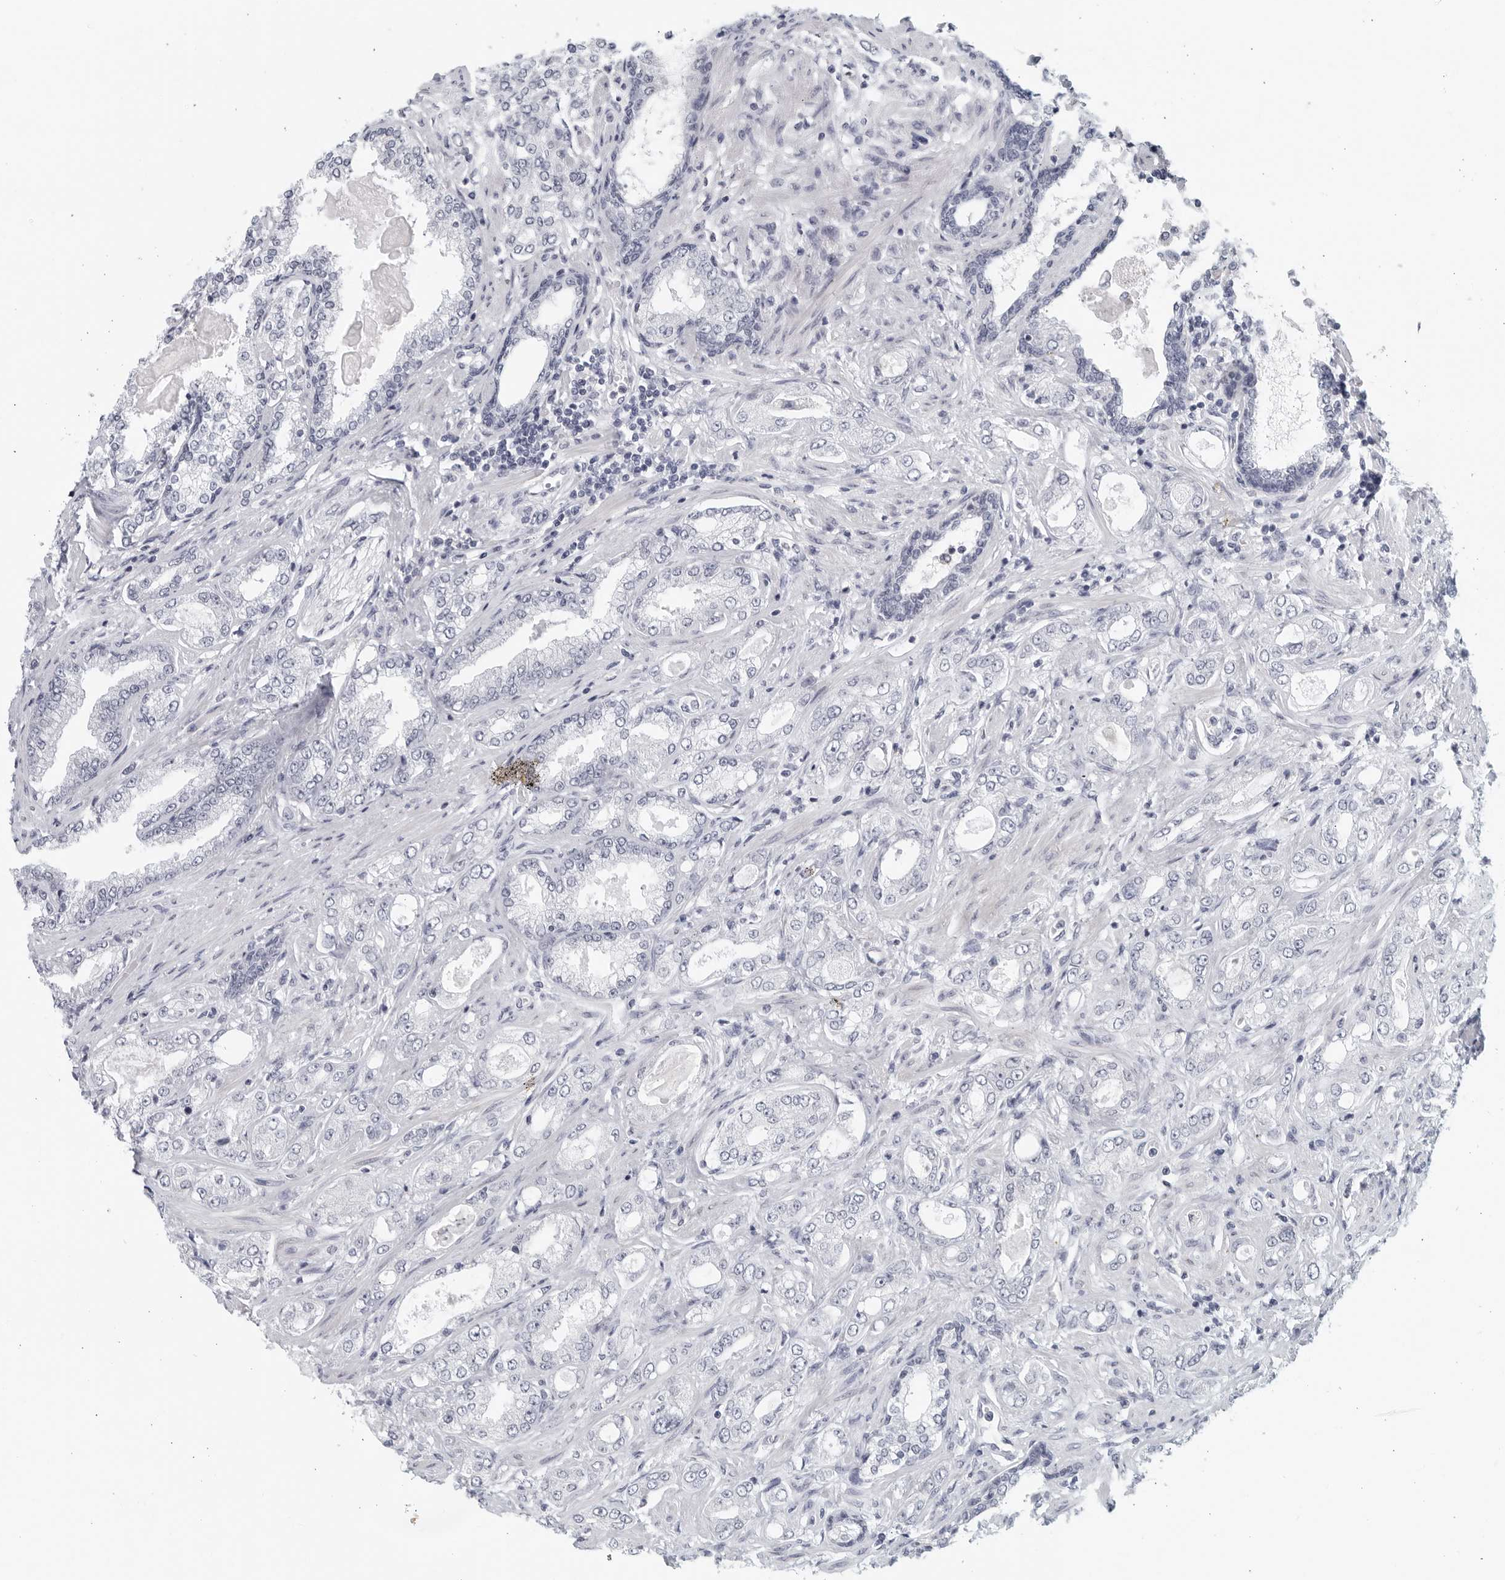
{"staining": {"intensity": "negative", "quantity": "none", "location": "none"}, "tissue": "prostate cancer", "cell_type": "Tumor cells", "image_type": "cancer", "snomed": [{"axis": "morphology", "description": "Normal tissue, NOS"}, {"axis": "morphology", "description": "Adenocarcinoma, High grade"}, {"axis": "topography", "description": "Prostate"}], "caption": "Human prostate cancer stained for a protein using IHC reveals no expression in tumor cells.", "gene": "MATN1", "patient": {"sex": "male", "age": 83}}